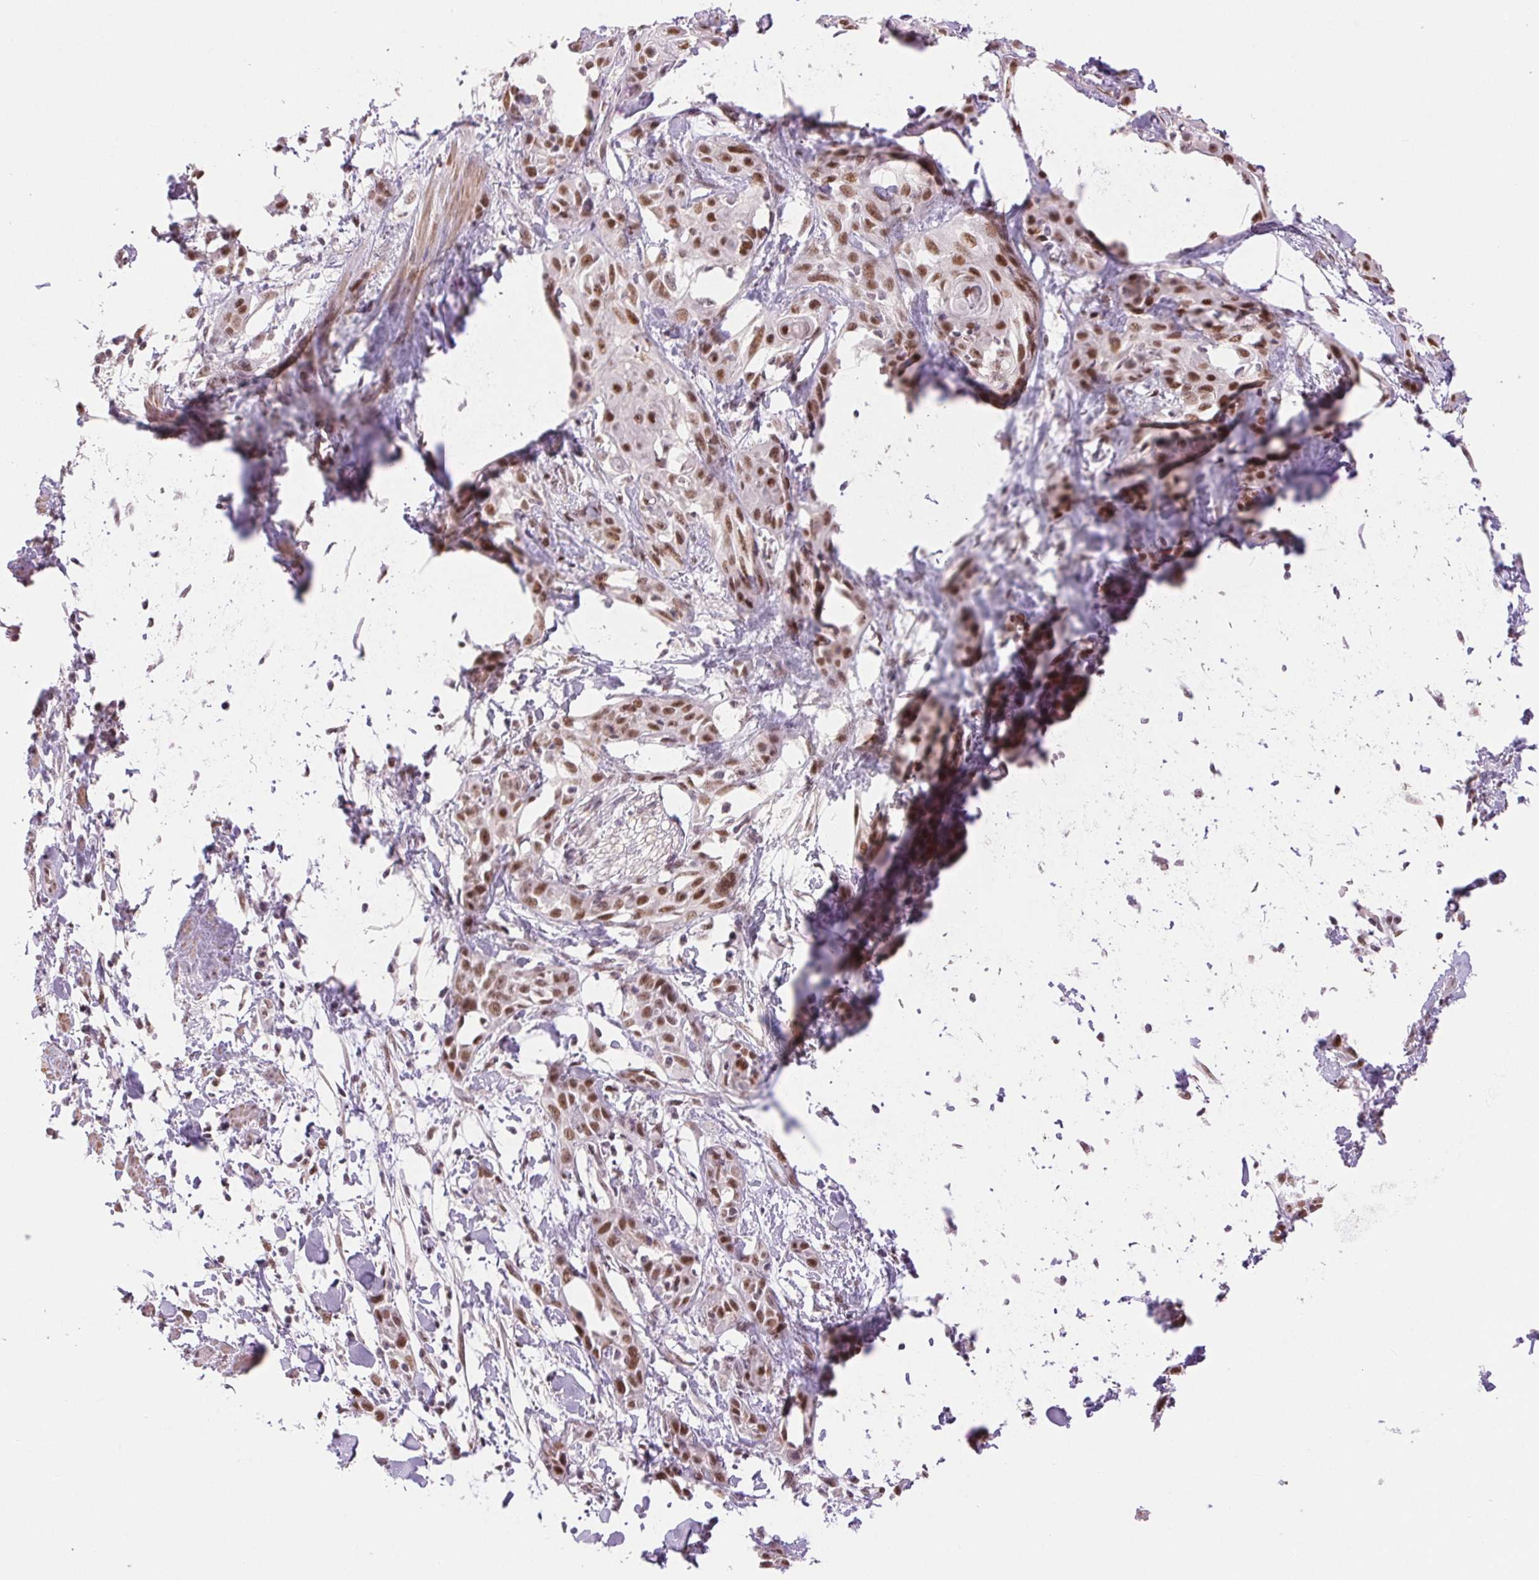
{"staining": {"intensity": "moderate", "quantity": ">75%", "location": "nuclear"}, "tissue": "skin cancer", "cell_type": "Tumor cells", "image_type": "cancer", "snomed": [{"axis": "morphology", "description": "Squamous cell carcinoma, NOS"}, {"axis": "topography", "description": "Skin"}, {"axis": "topography", "description": "Anal"}], "caption": "Human skin cancer stained with a brown dye displays moderate nuclear positive positivity in approximately >75% of tumor cells.", "gene": "RPRD1B", "patient": {"sex": "male", "age": 64}}